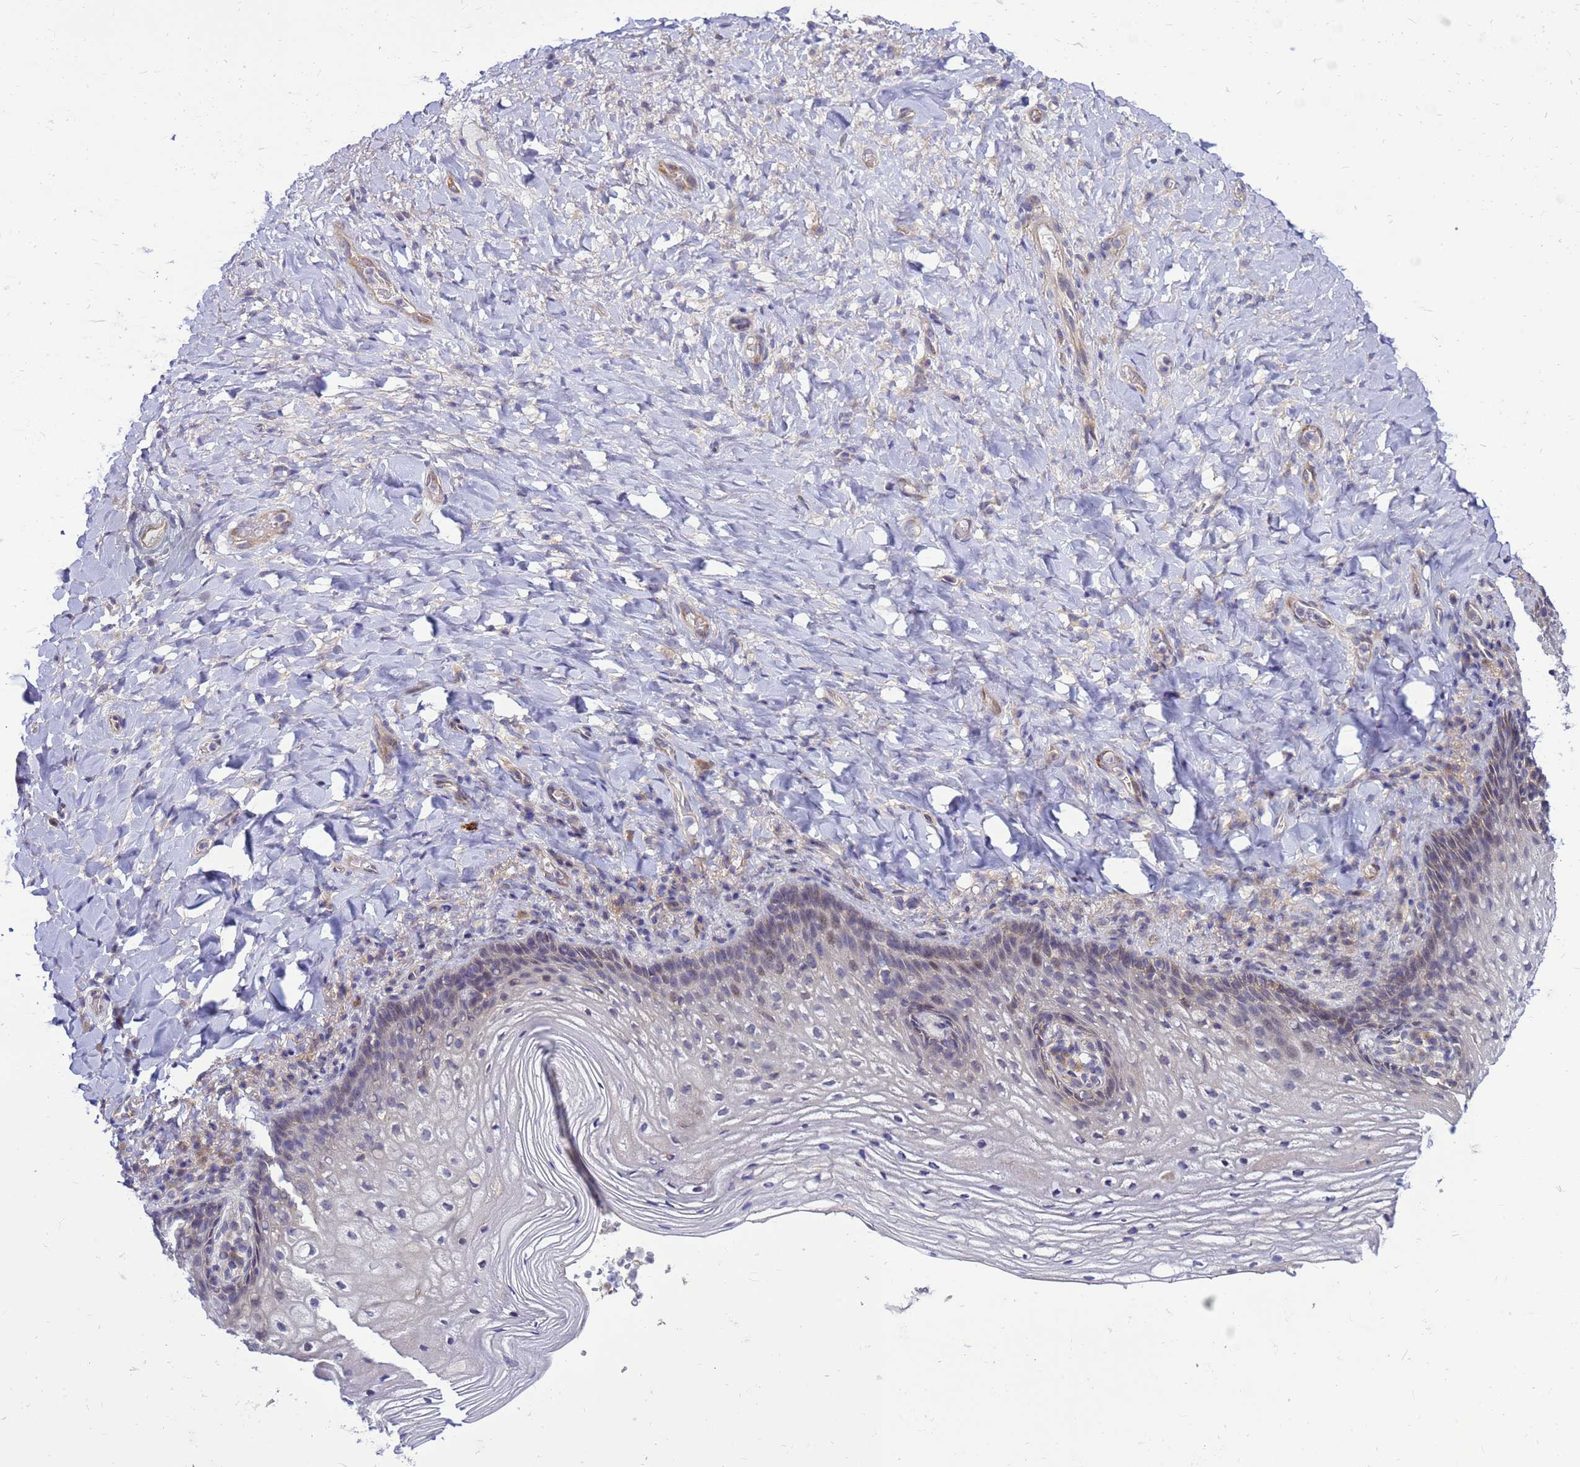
{"staining": {"intensity": "weak", "quantity": "<25%", "location": "cytoplasmic/membranous,nuclear"}, "tissue": "vagina", "cell_type": "Squamous epithelial cells", "image_type": "normal", "snomed": [{"axis": "morphology", "description": "Normal tissue, NOS"}, {"axis": "topography", "description": "Vagina"}], "caption": "High power microscopy image of an IHC histopathology image of benign vagina, revealing no significant positivity in squamous epithelial cells. (DAB immunohistochemistry (IHC), high magnification).", "gene": "ENOPH1", "patient": {"sex": "female", "age": 60}}